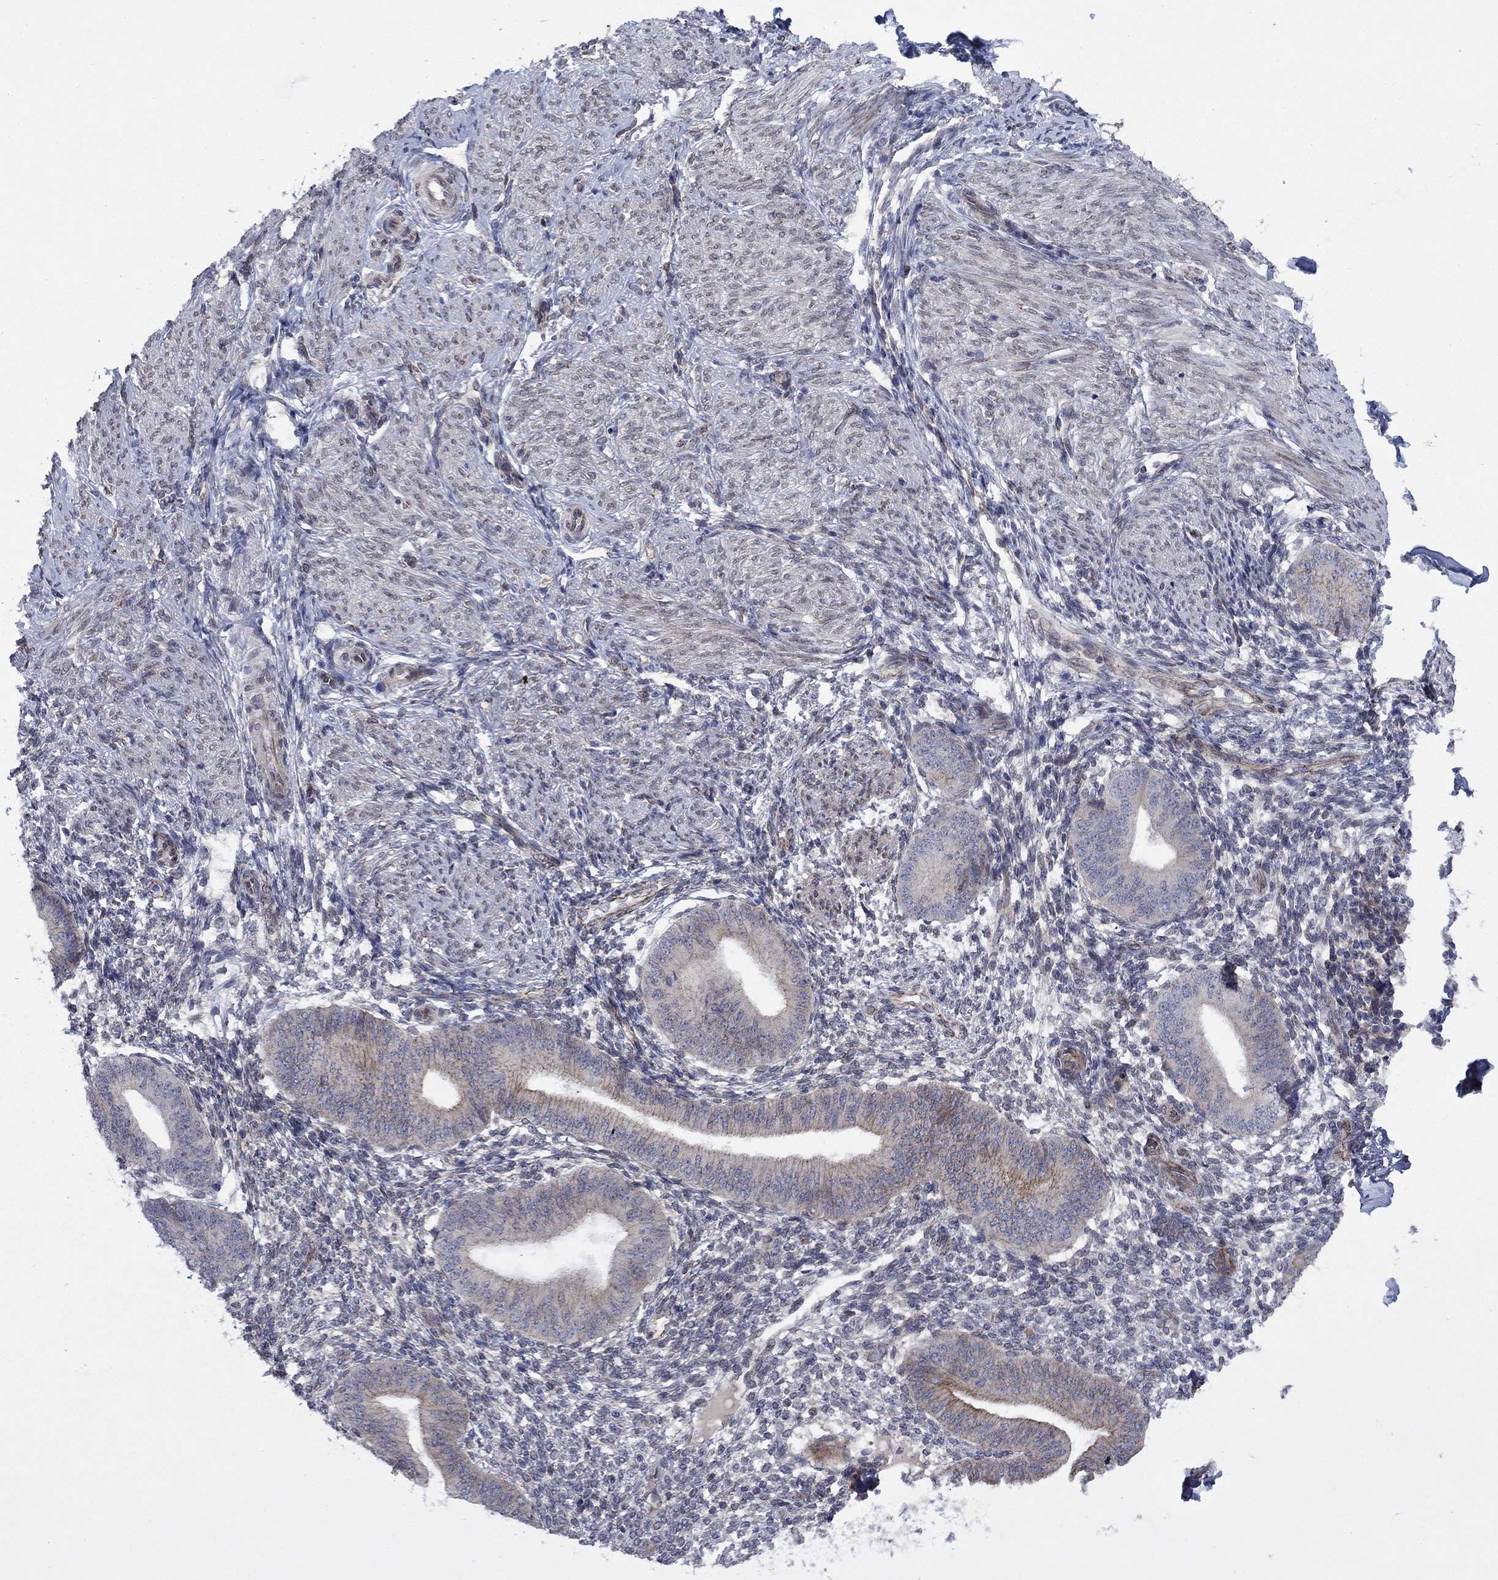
{"staining": {"intensity": "negative", "quantity": "none", "location": "none"}, "tissue": "endometrium", "cell_type": "Cells in endometrial stroma", "image_type": "normal", "snomed": [{"axis": "morphology", "description": "Normal tissue, NOS"}, {"axis": "topography", "description": "Endometrium"}], "caption": "The photomicrograph reveals no significant positivity in cells in endometrial stroma of endometrium. (DAB (3,3'-diaminobenzidine) immunohistochemistry with hematoxylin counter stain).", "gene": "EMC9", "patient": {"sex": "female", "age": 47}}